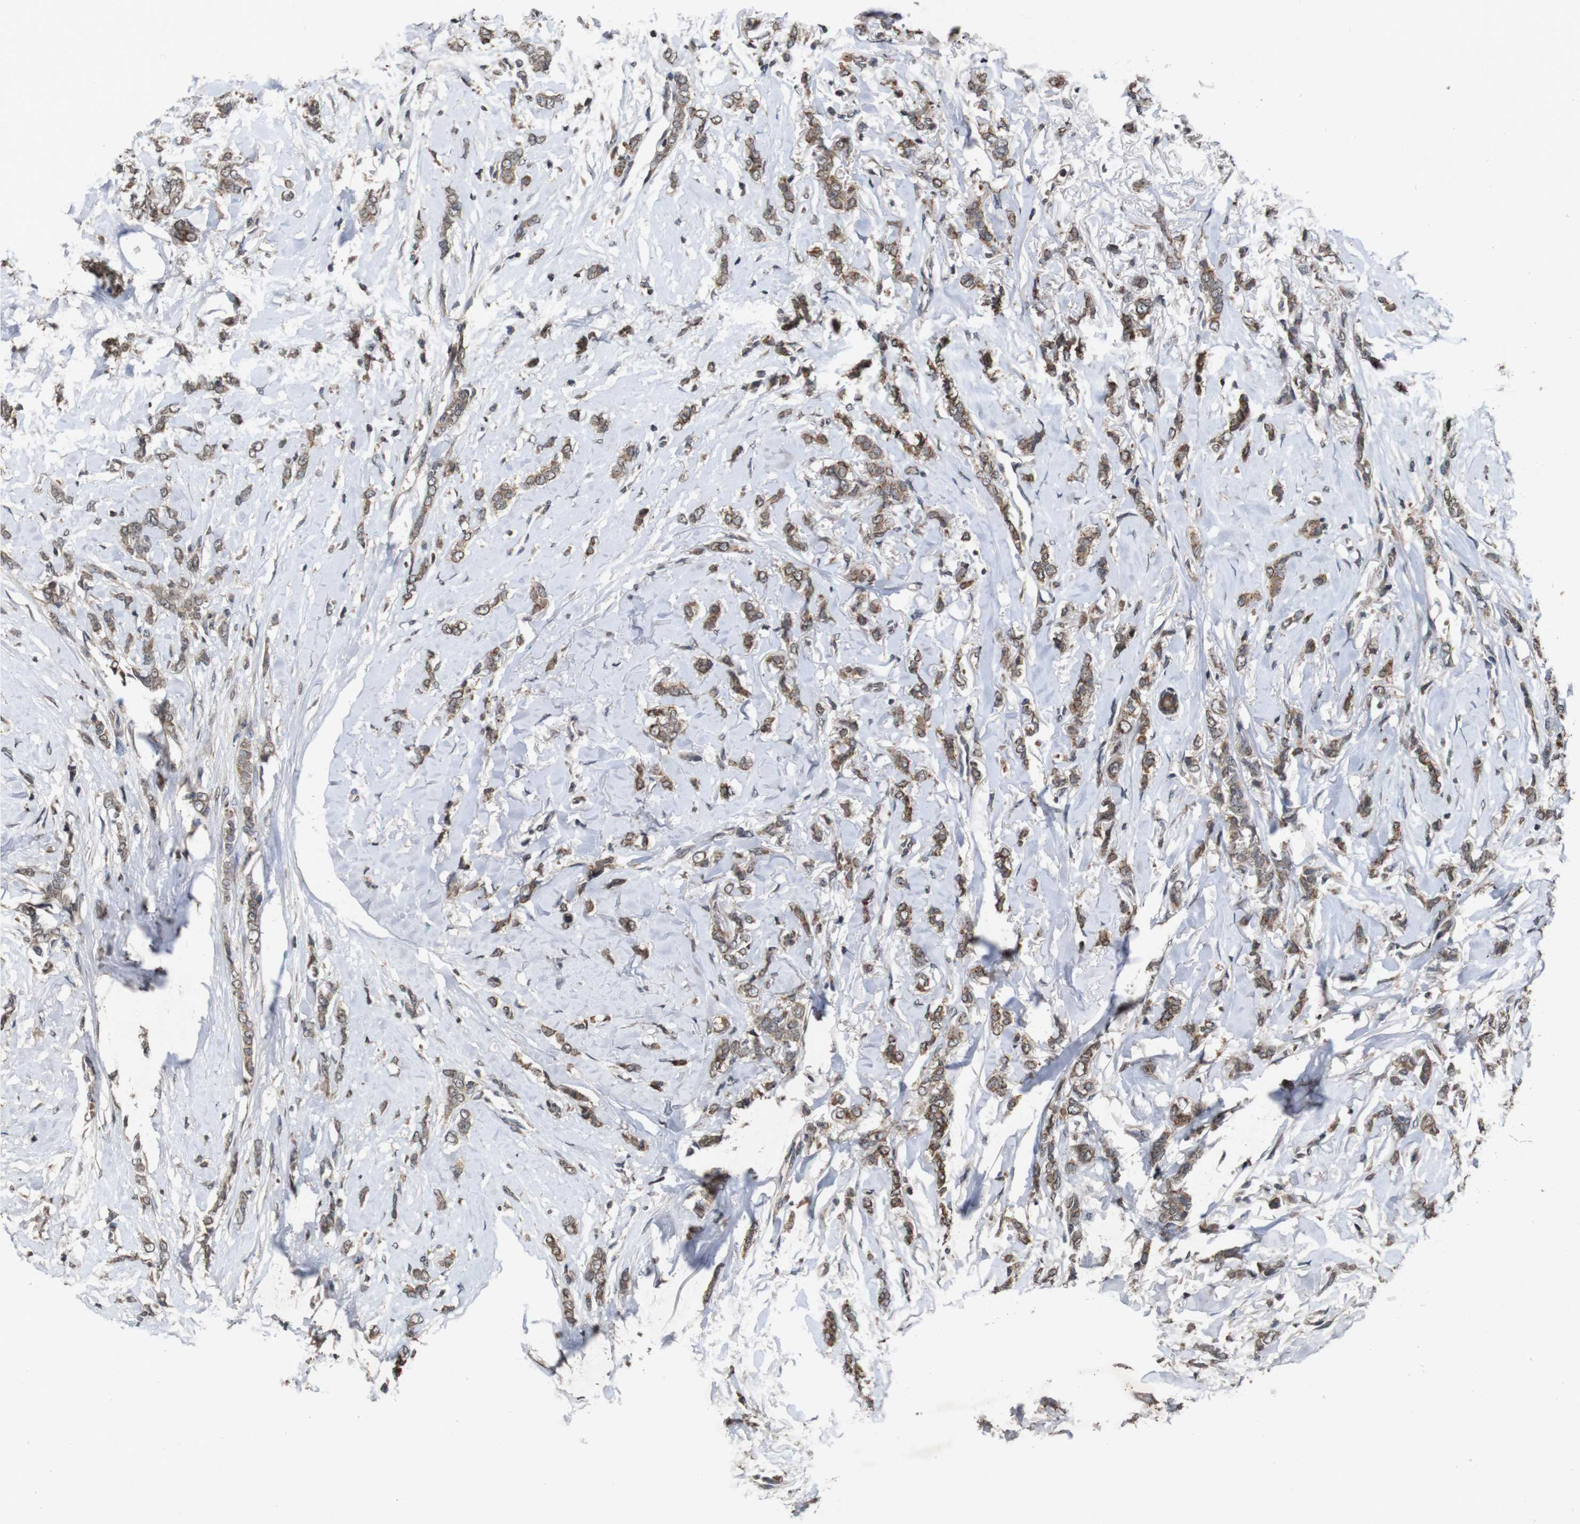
{"staining": {"intensity": "moderate", "quantity": ">75%", "location": "cytoplasmic/membranous"}, "tissue": "breast cancer", "cell_type": "Tumor cells", "image_type": "cancer", "snomed": [{"axis": "morphology", "description": "Lobular carcinoma"}, {"axis": "topography", "description": "Skin"}, {"axis": "topography", "description": "Breast"}], "caption": "This micrograph reveals immunohistochemistry (IHC) staining of human breast lobular carcinoma, with medium moderate cytoplasmic/membranous expression in approximately >75% of tumor cells.", "gene": "SORL1", "patient": {"sex": "female", "age": 46}}